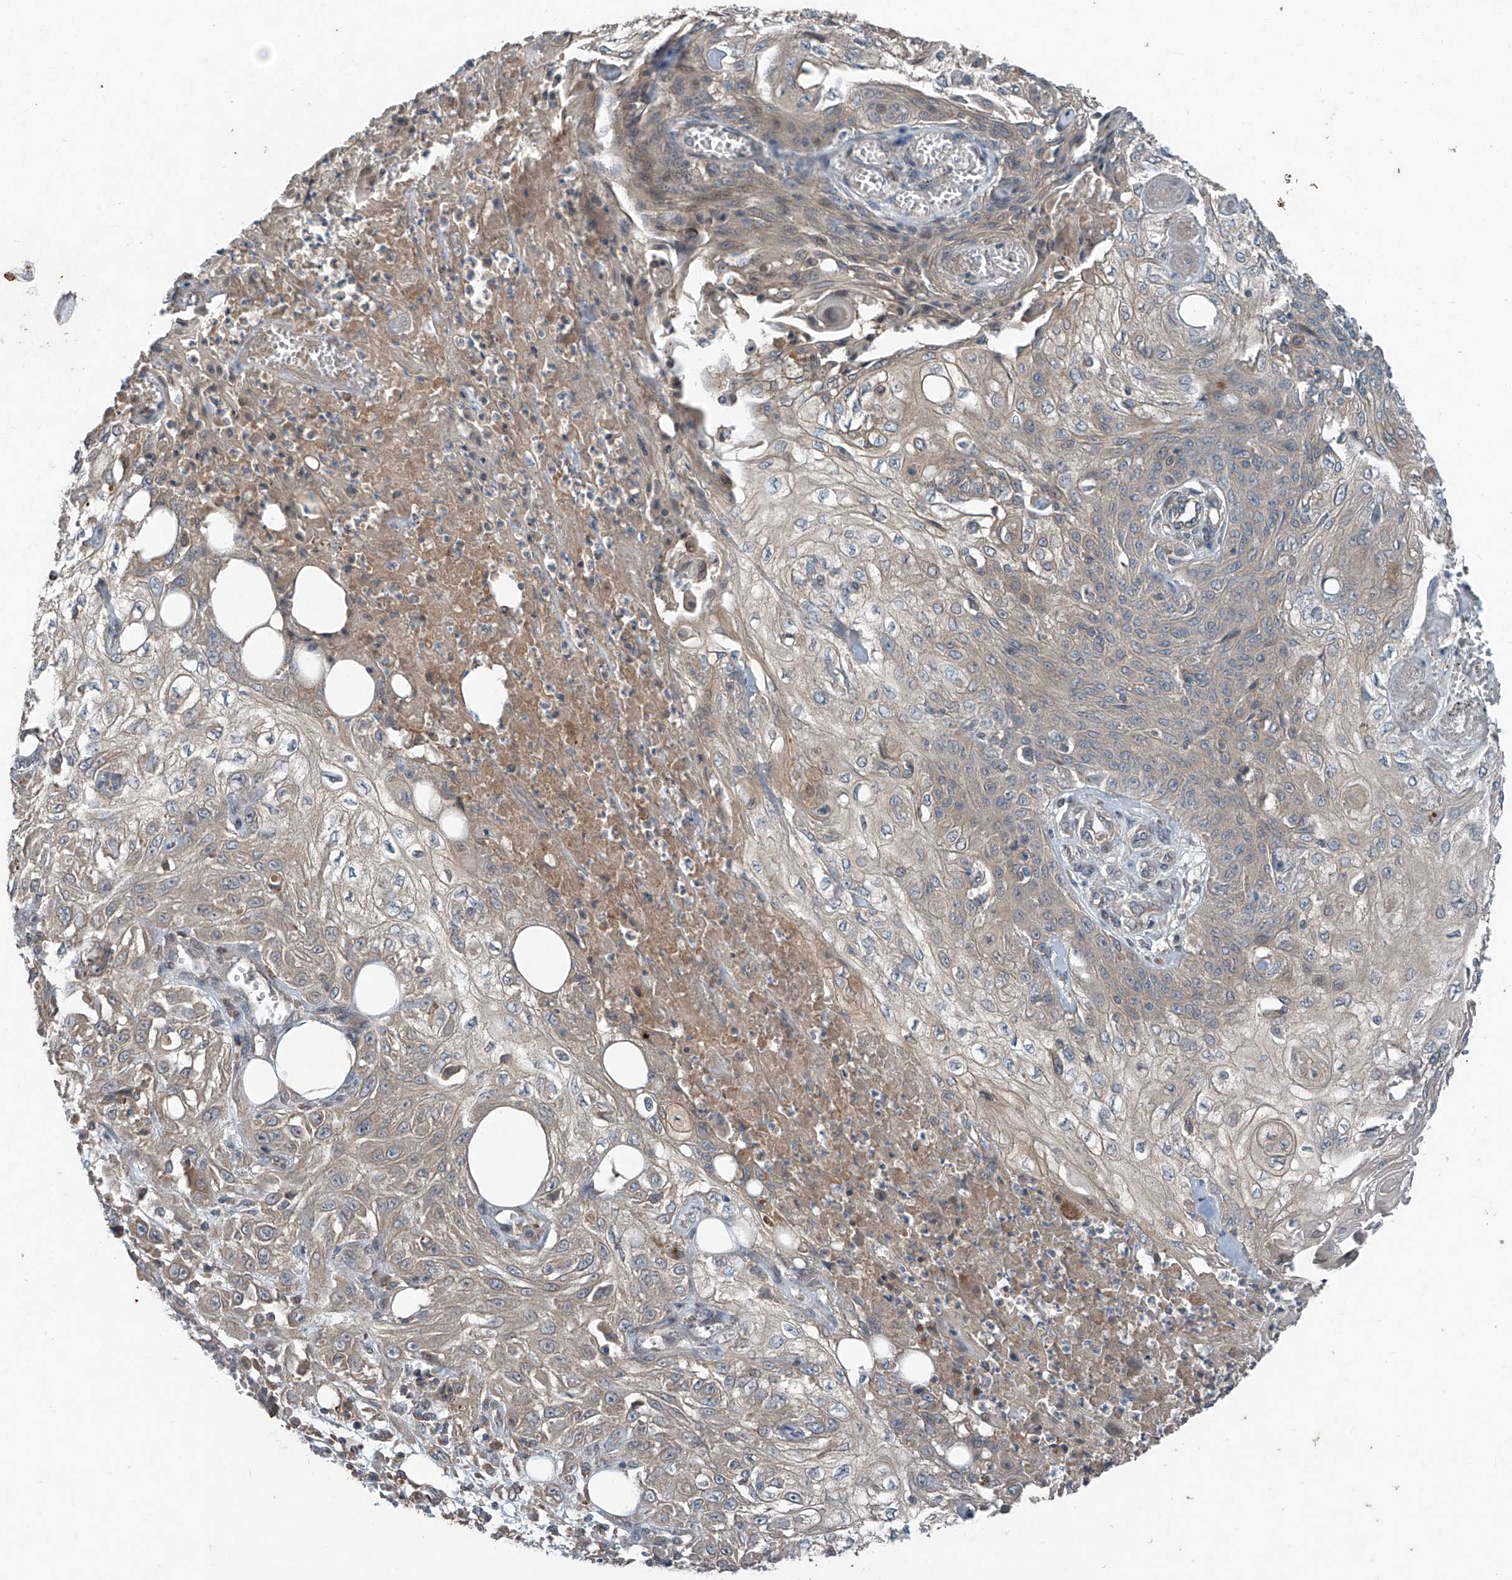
{"staining": {"intensity": "weak", "quantity": "<25%", "location": "cytoplasmic/membranous"}, "tissue": "skin cancer", "cell_type": "Tumor cells", "image_type": "cancer", "snomed": [{"axis": "morphology", "description": "Squamous cell carcinoma, NOS"}, {"axis": "morphology", "description": "Squamous cell carcinoma, metastatic, NOS"}, {"axis": "topography", "description": "Skin"}, {"axis": "topography", "description": "Lymph node"}], "caption": "IHC photomicrograph of neoplastic tissue: human squamous cell carcinoma (skin) stained with DAB demonstrates no significant protein positivity in tumor cells. Nuclei are stained in blue.", "gene": "FOXRED2", "patient": {"sex": "male", "age": 75}}